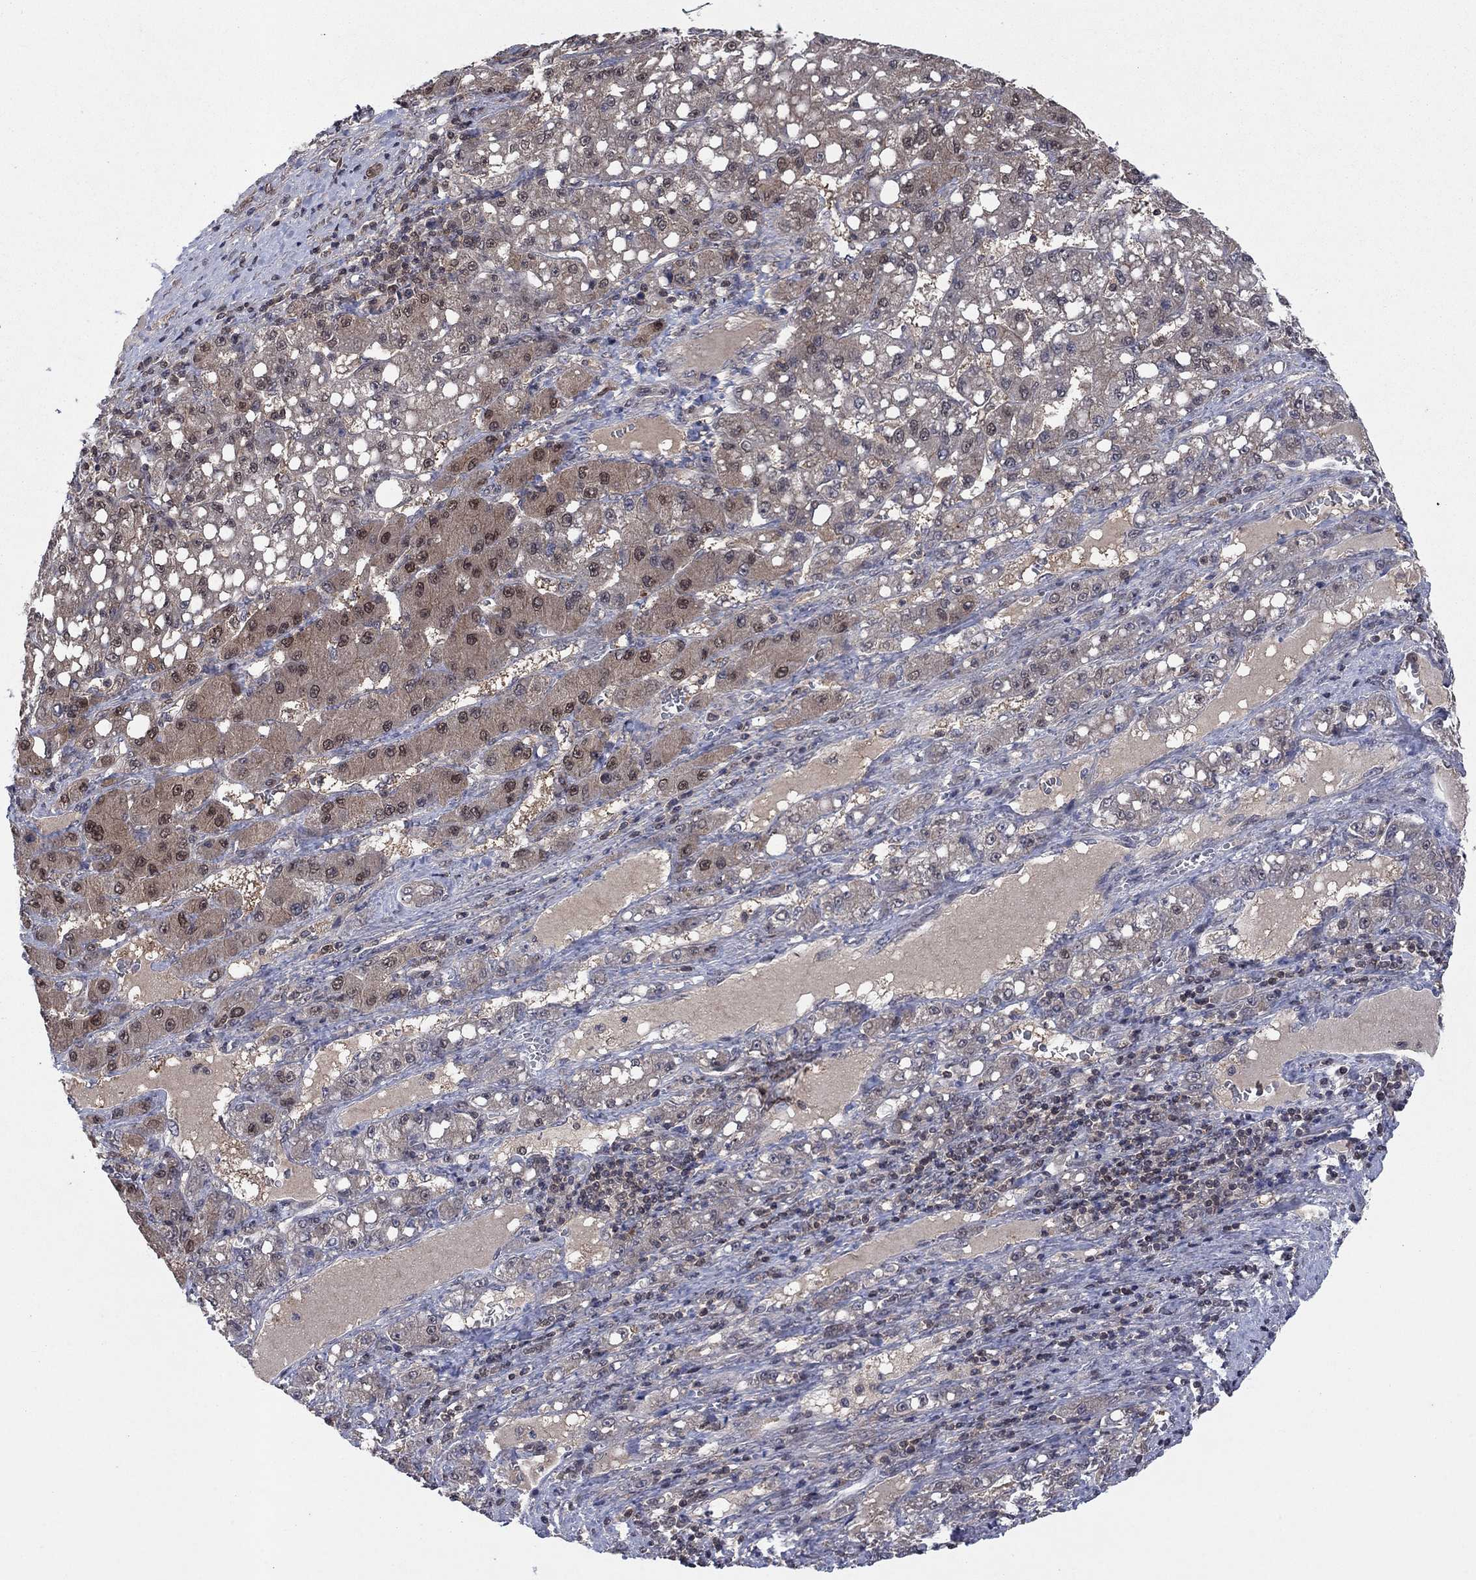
{"staining": {"intensity": "moderate", "quantity": "<25%", "location": "cytoplasmic/membranous,nuclear"}, "tissue": "liver cancer", "cell_type": "Tumor cells", "image_type": "cancer", "snomed": [{"axis": "morphology", "description": "Carcinoma, Hepatocellular, NOS"}, {"axis": "topography", "description": "Liver"}], "caption": "IHC staining of liver cancer (hepatocellular carcinoma), which demonstrates low levels of moderate cytoplasmic/membranous and nuclear staining in approximately <25% of tumor cells indicating moderate cytoplasmic/membranous and nuclear protein staining. The staining was performed using DAB (3,3'-diaminobenzidine) (brown) for protein detection and nuclei were counterstained in hematoxylin (blue).", "gene": "IAH1", "patient": {"sex": "female", "age": 65}}